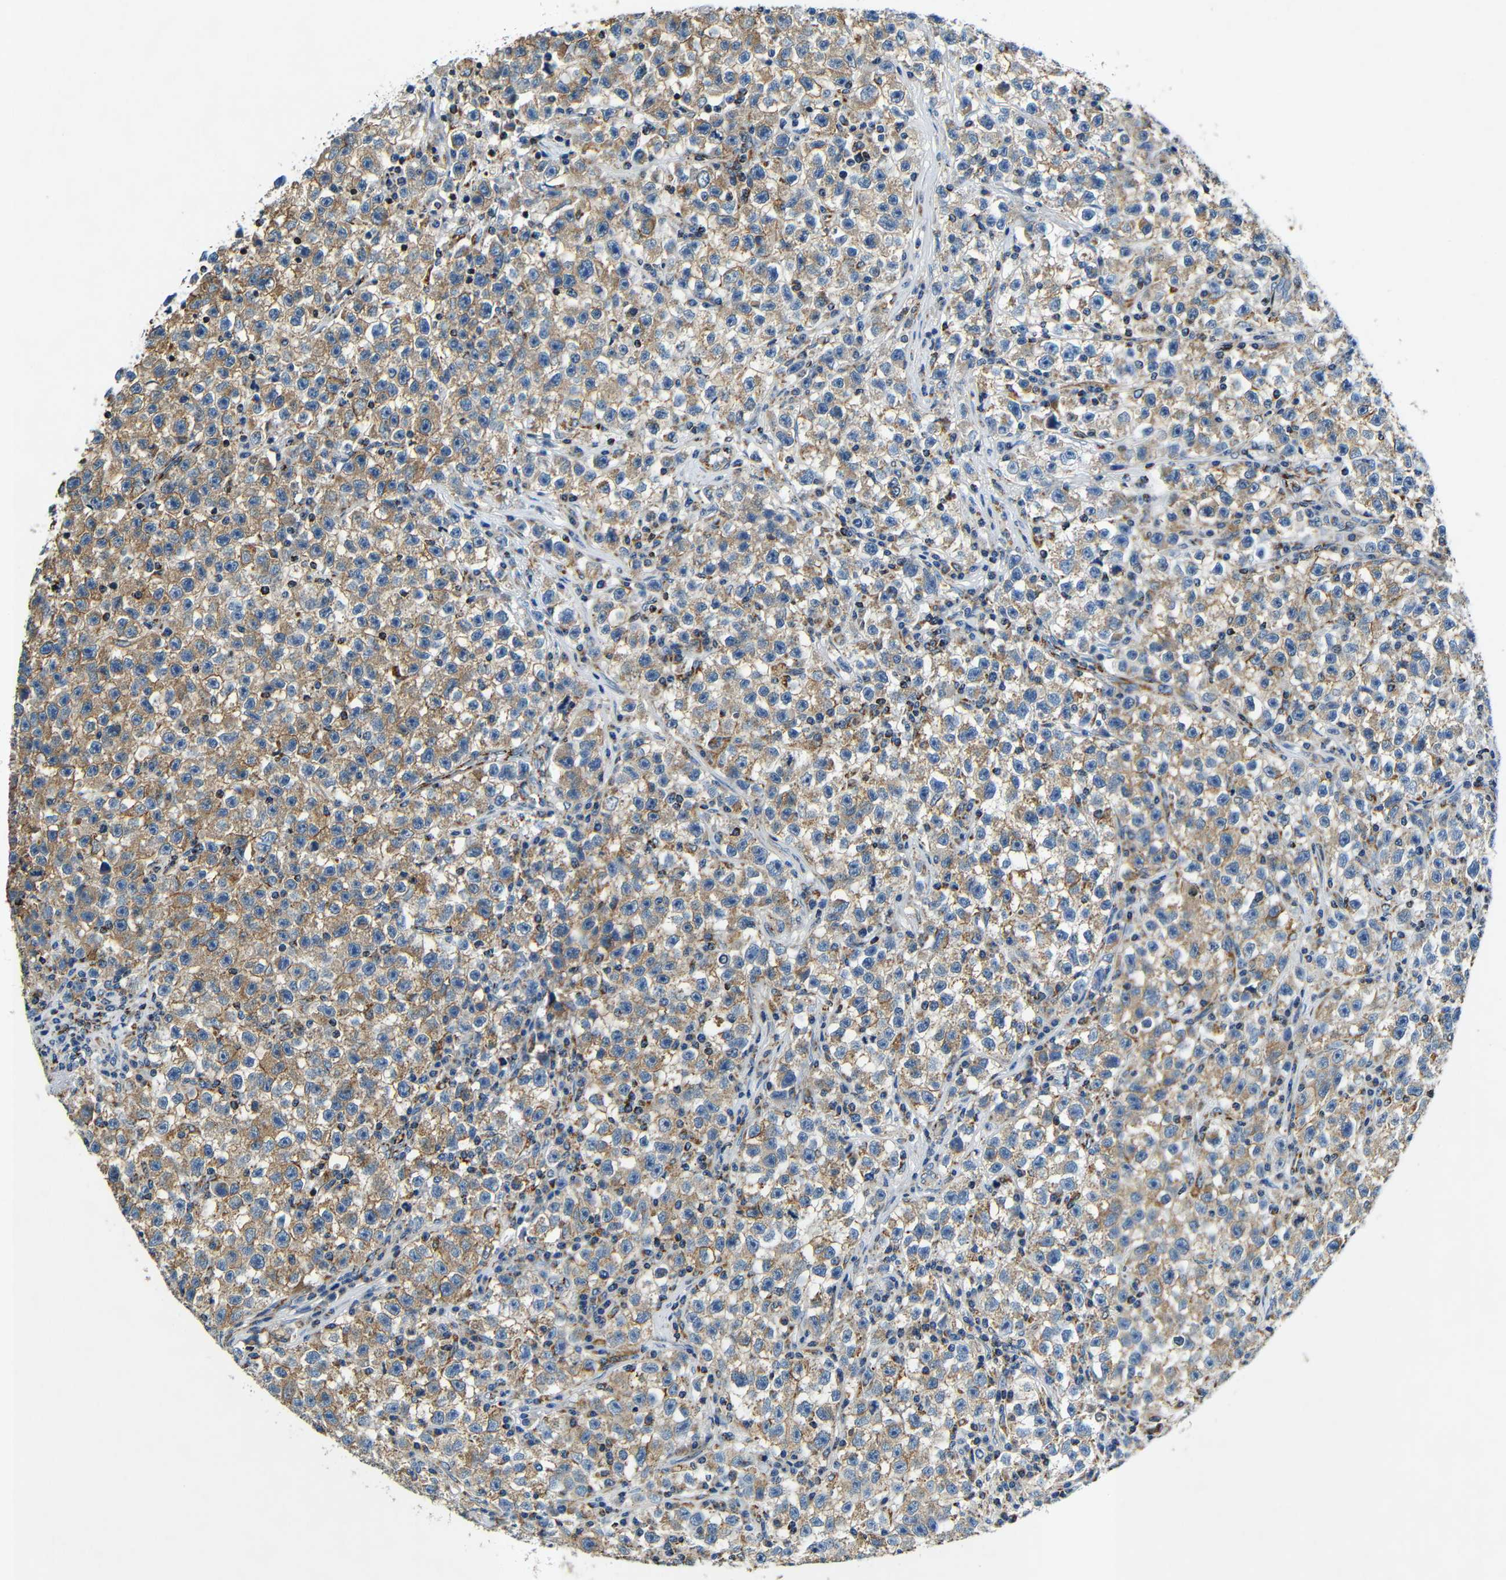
{"staining": {"intensity": "moderate", "quantity": ">75%", "location": "cytoplasmic/membranous"}, "tissue": "testis cancer", "cell_type": "Tumor cells", "image_type": "cancer", "snomed": [{"axis": "morphology", "description": "Seminoma, NOS"}, {"axis": "topography", "description": "Testis"}], "caption": "Moderate cytoplasmic/membranous expression is seen in about >75% of tumor cells in testis cancer (seminoma).", "gene": "GALNT18", "patient": {"sex": "male", "age": 22}}